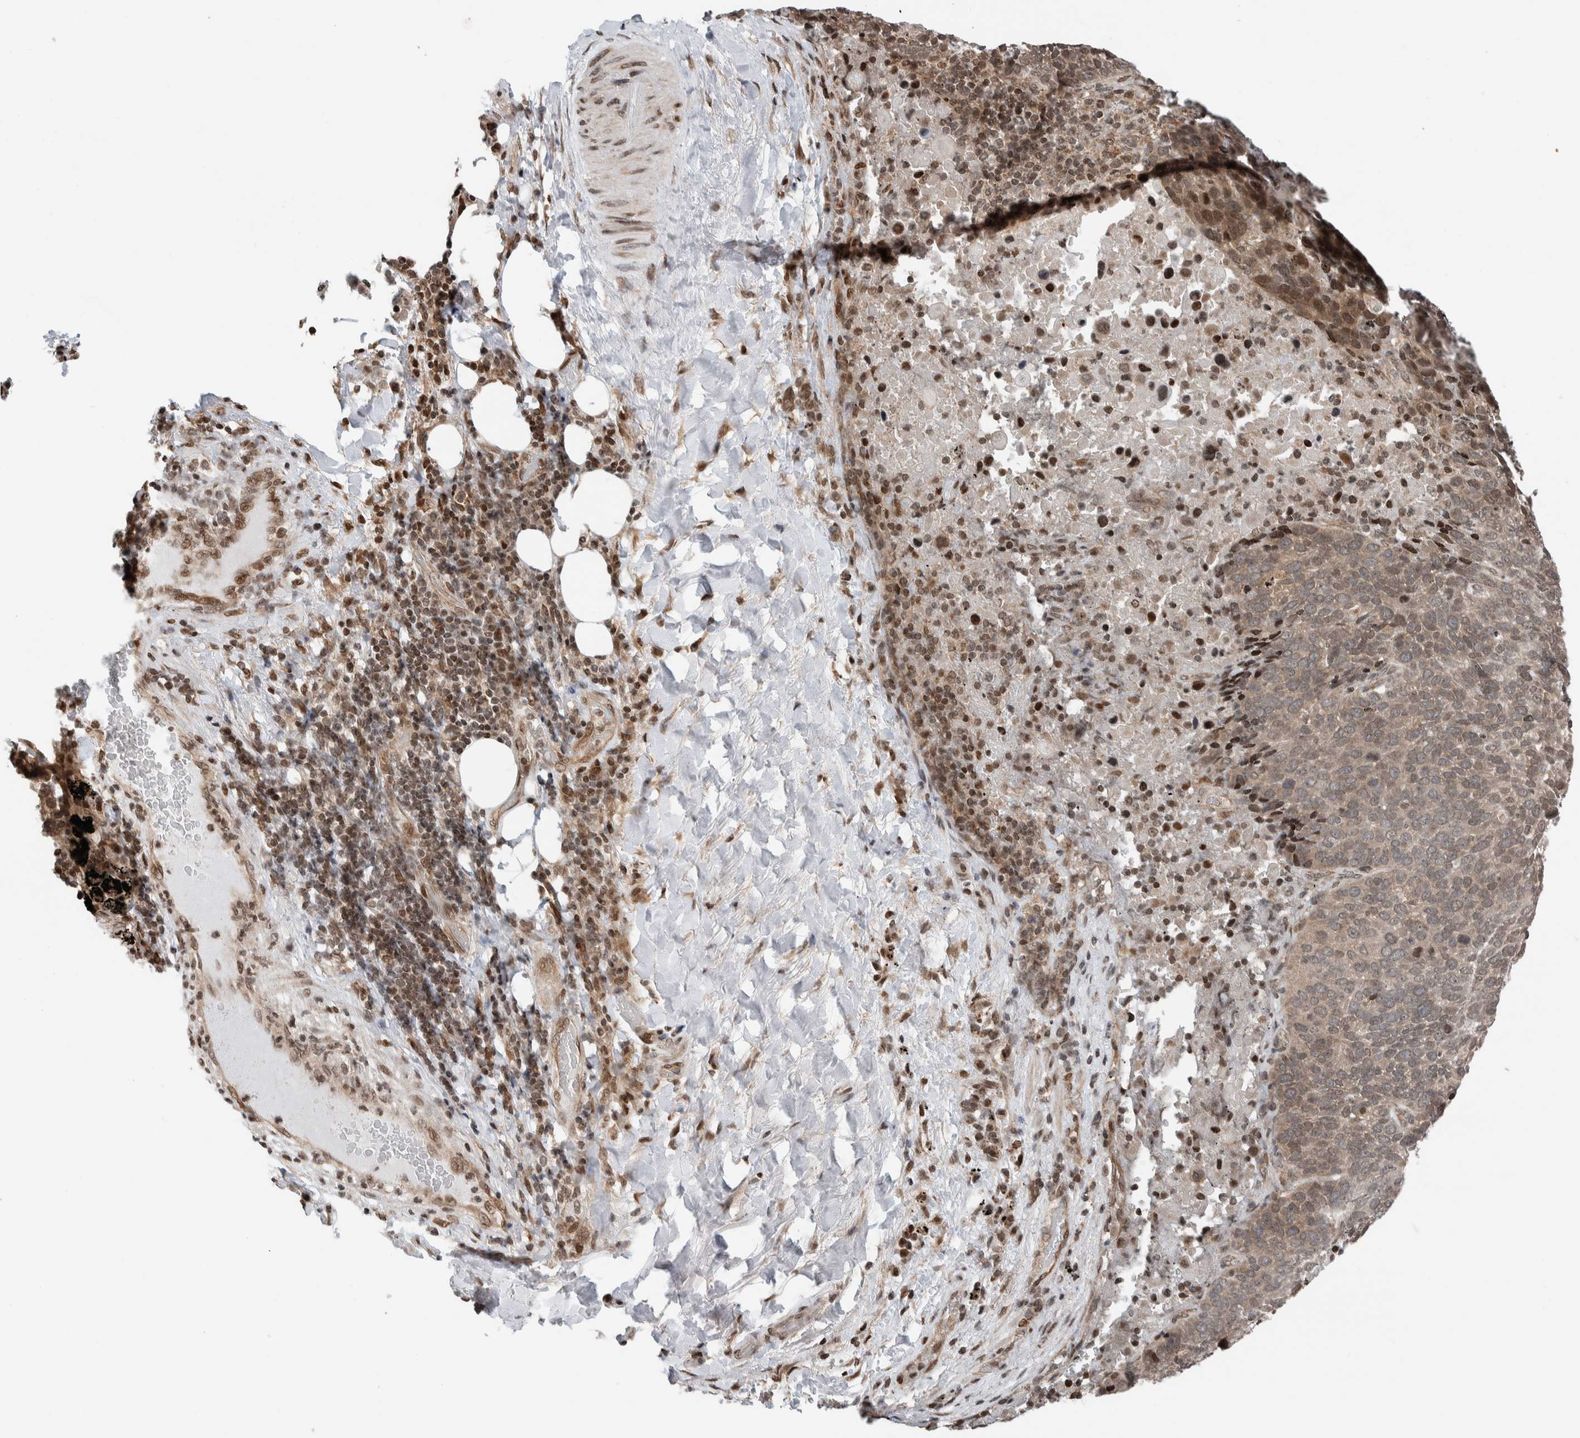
{"staining": {"intensity": "moderate", "quantity": "<25%", "location": "nuclear"}, "tissue": "lung cancer", "cell_type": "Tumor cells", "image_type": "cancer", "snomed": [{"axis": "morphology", "description": "Squamous cell carcinoma, NOS"}, {"axis": "topography", "description": "Lung"}], "caption": "This is a photomicrograph of IHC staining of lung squamous cell carcinoma, which shows moderate expression in the nuclear of tumor cells.", "gene": "NPLOC4", "patient": {"sex": "male", "age": 66}}